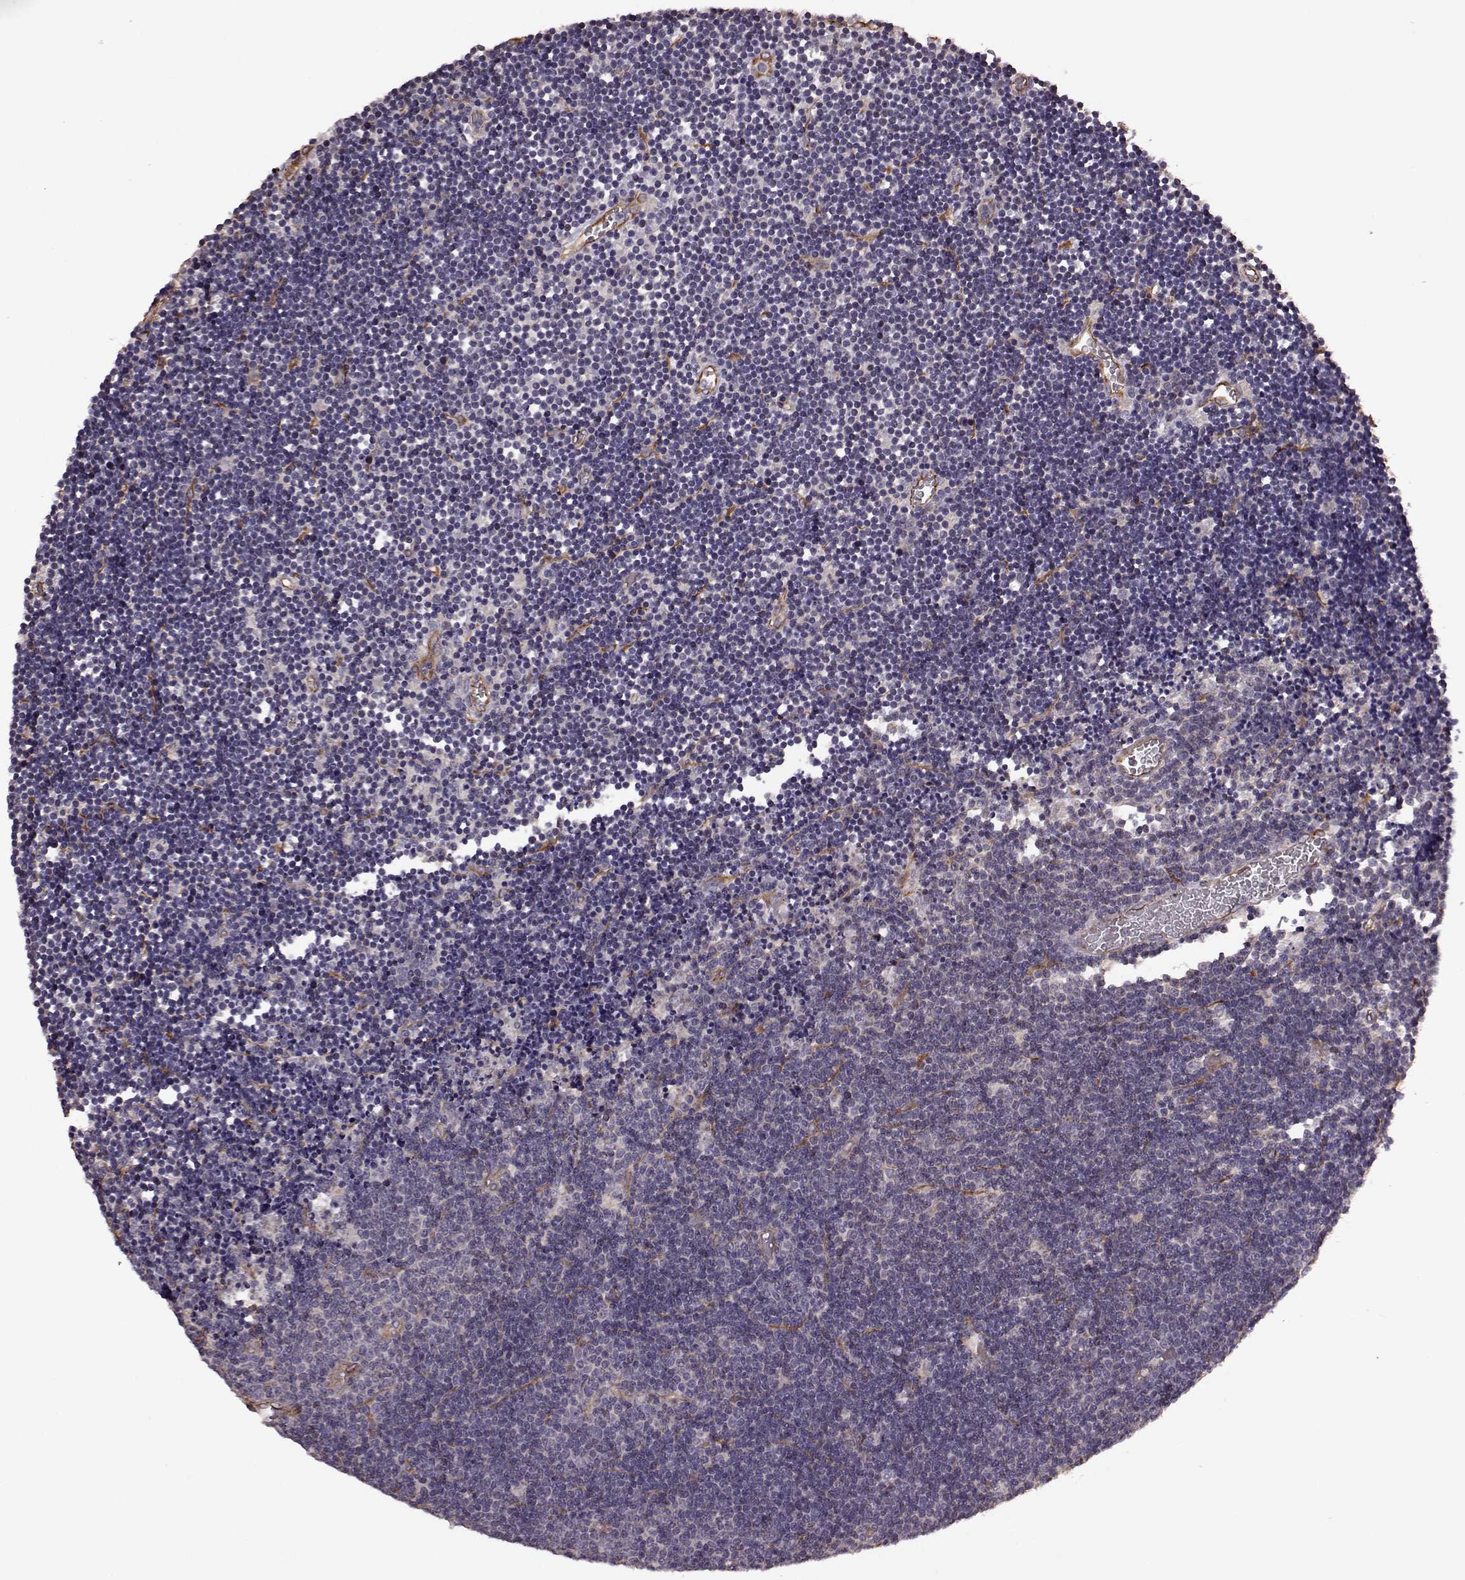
{"staining": {"intensity": "negative", "quantity": "none", "location": "none"}, "tissue": "lymphoma", "cell_type": "Tumor cells", "image_type": "cancer", "snomed": [{"axis": "morphology", "description": "Malignant lymphoma, non-Hodgkin's type, Low grade"}, {"axis": "topography", "description": "Brain"}], "caption": "Malignant lymphoma, non-Hodgkin's type (low-grade) was stained to show a protein in brown. There is no significant expression in tumor cells.", "gene": "NTF3", "patient": {"sex": "female", "age": 66}}